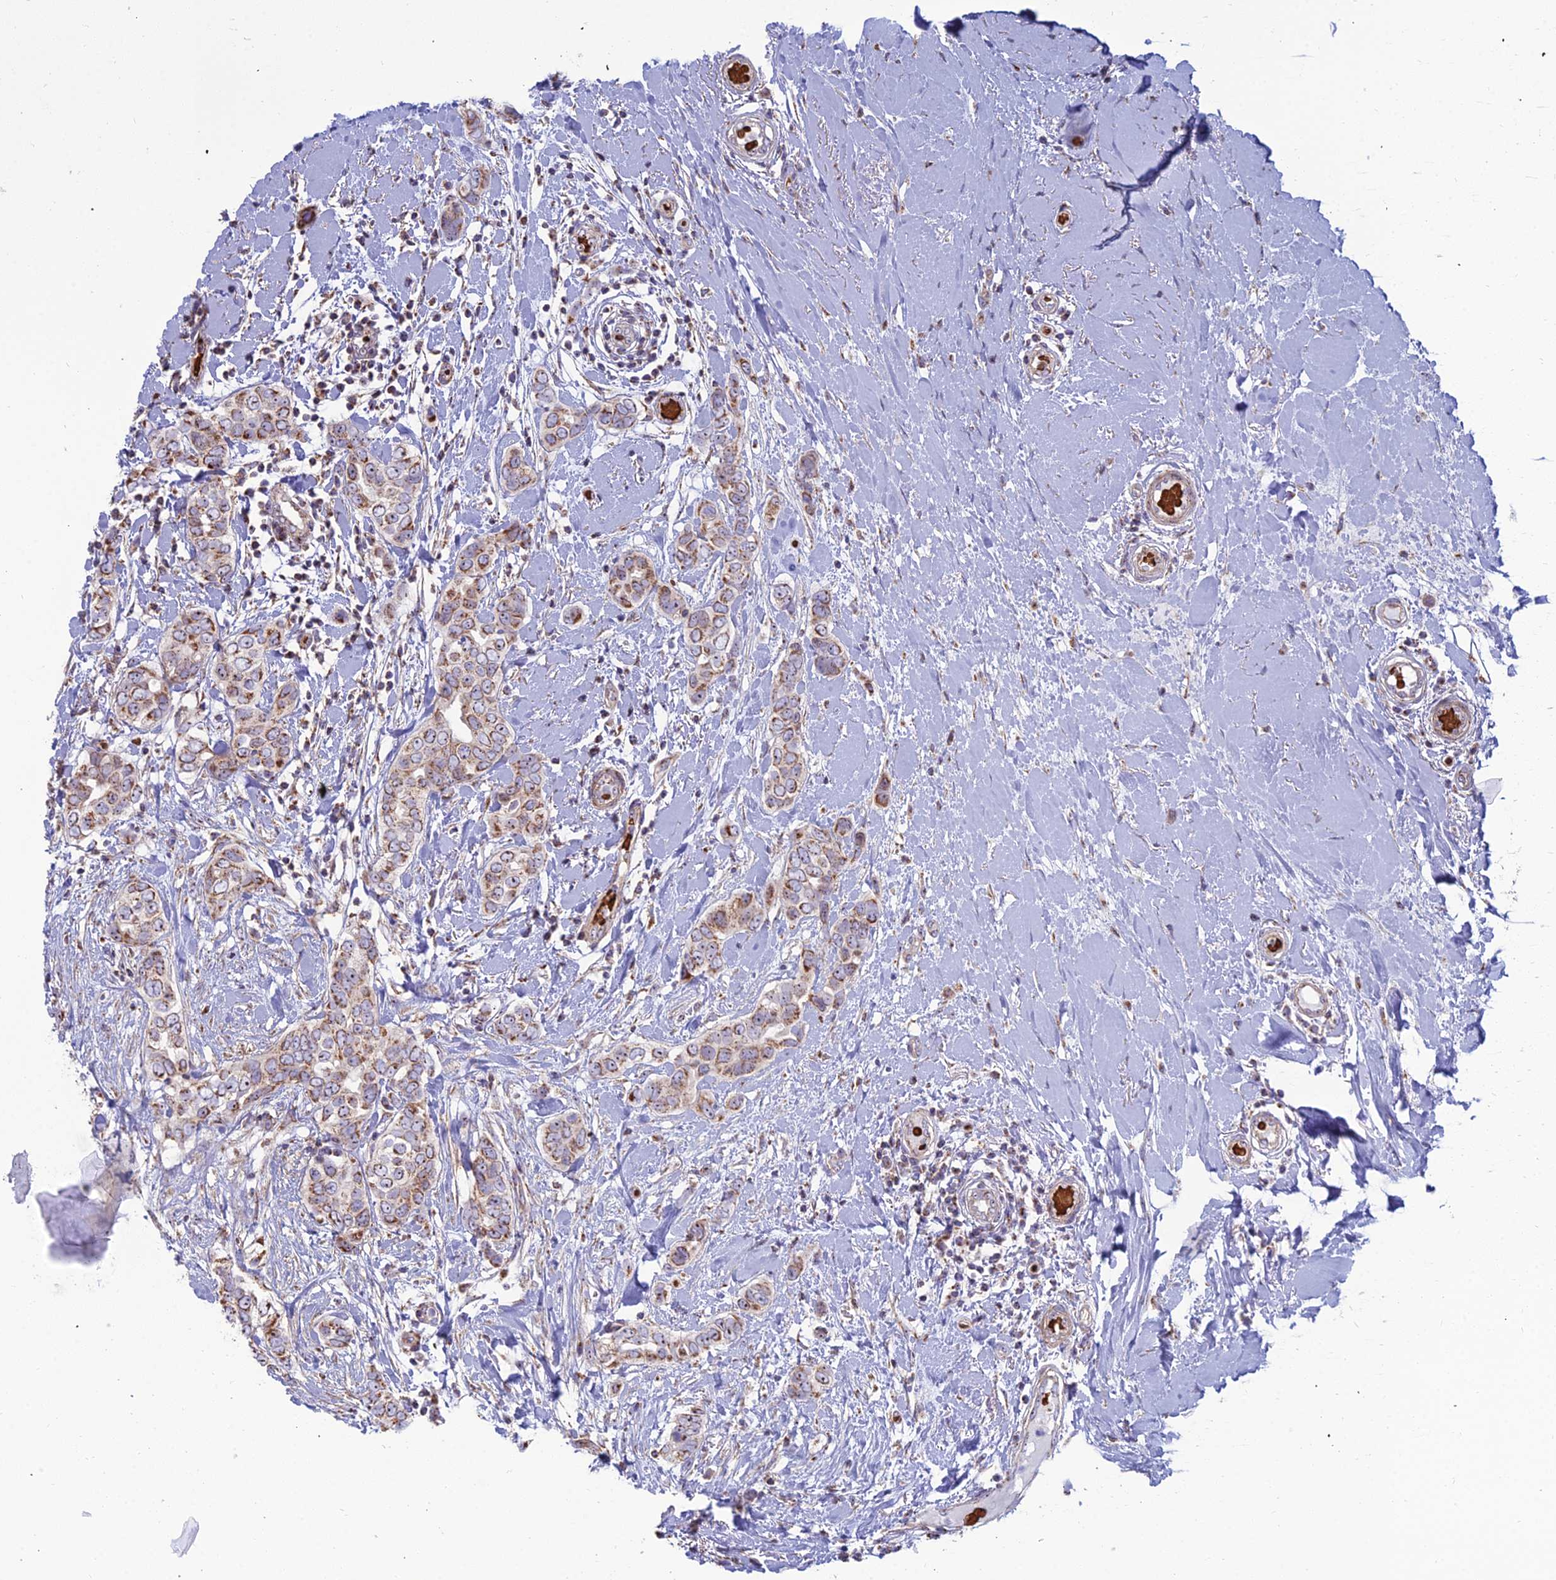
{"staining": {"intensity": "moderate", "quantity": ">75%", "location": "cytoplasmic/membranous"}, "tissue": "breast cancer", "cell_type": "Tumor cells", "image_type": "cancer", "snomed": [{"axis": "morphology", "description": "Lobular carcinoma"}, {"axis": "topography", "description": "Breast"}], "caption": "Human breast cancer stained with a brown dye demonstrates moderate cytoplasmic/membranous positive expression in approximately >75% of tumor cells.", "gene": "SLC35F4", "patient": {"sex": "female", "age": 51}}